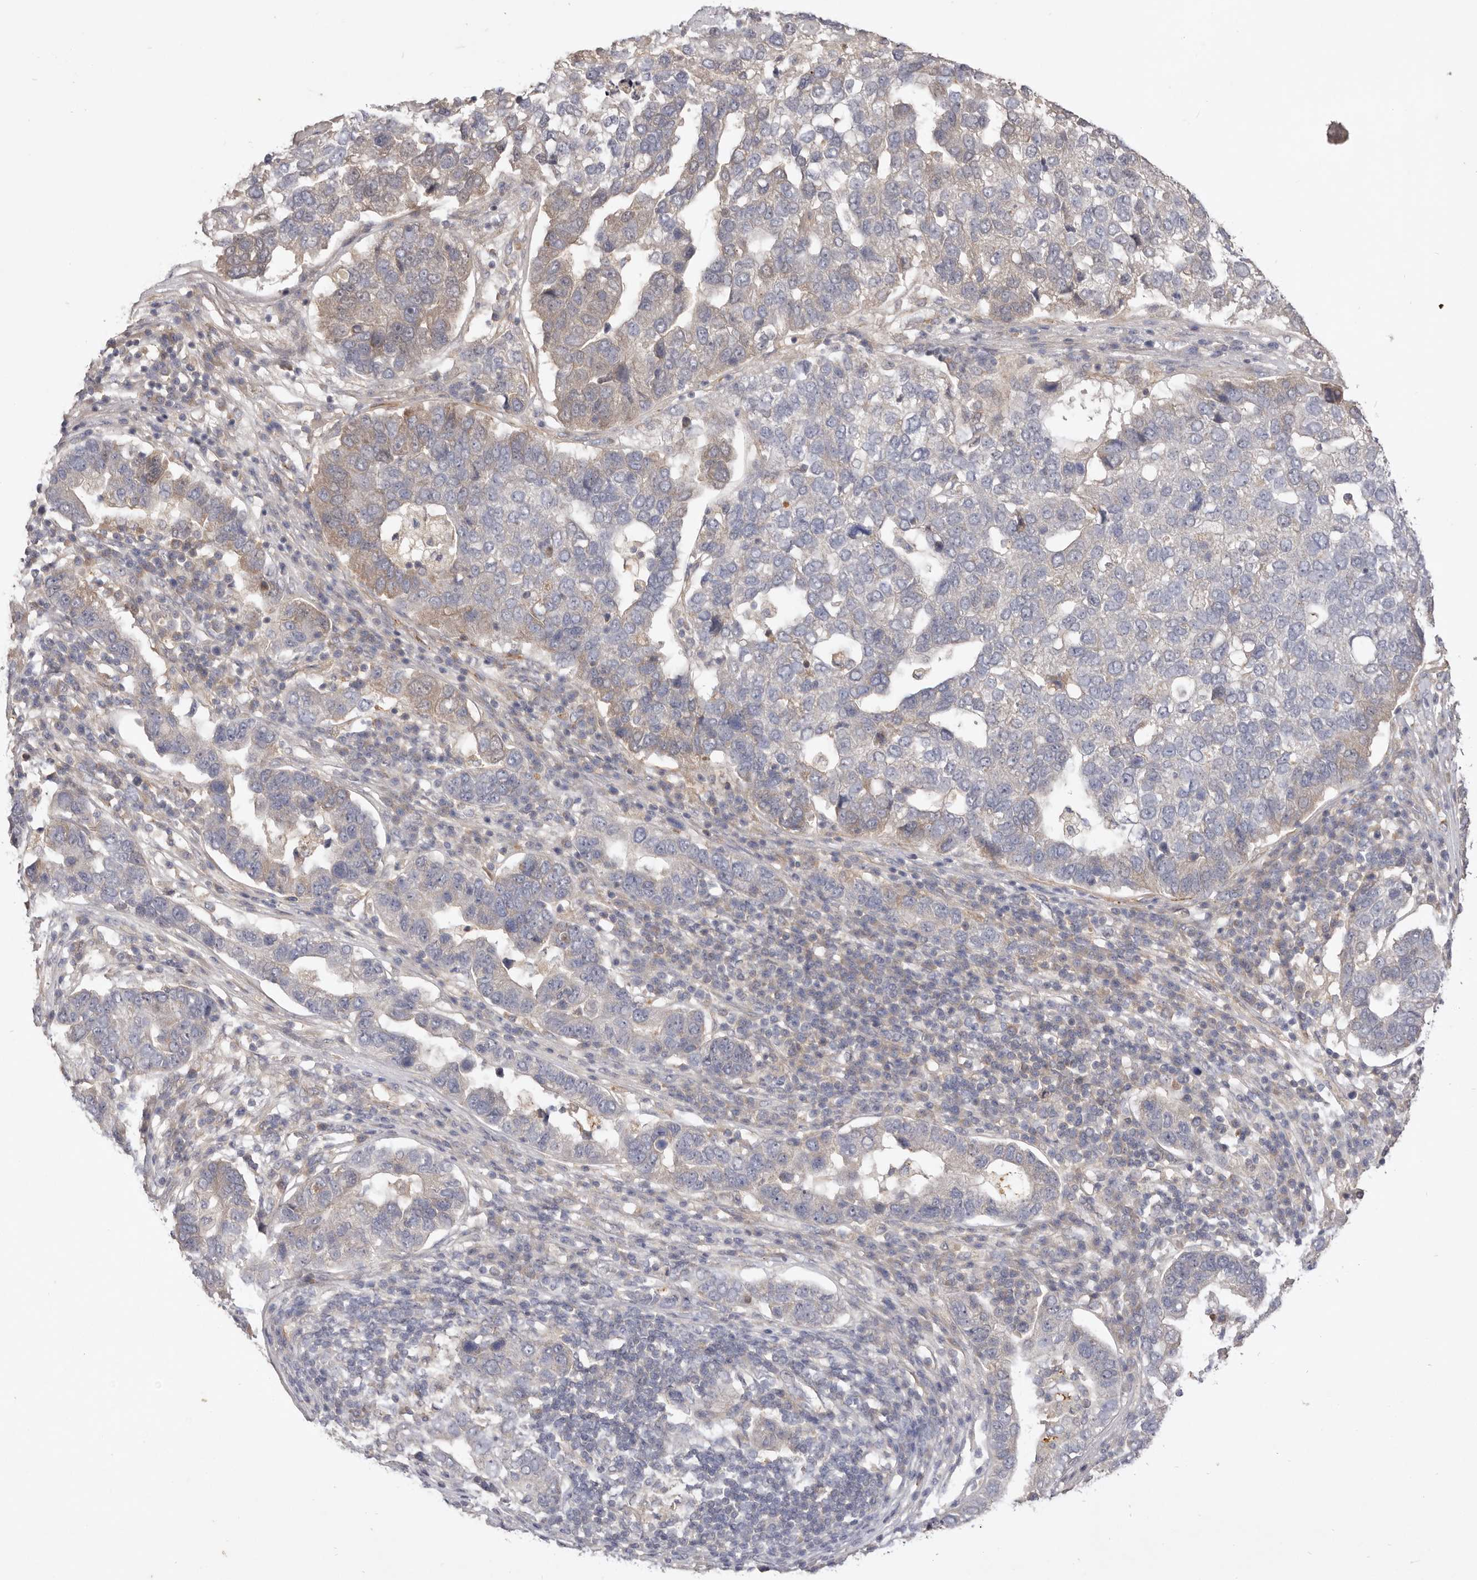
{"staining": {"intensity": "weak", "quantity": "<25%", "location": "cytoplasmic/membranous"}, "tissue": "pancreatic cancer", "cell_type": "Tumor cells", "image_type": "cancer", "snomed": [{"axis": "morphology", "description": "Adenocarcinoma, NOS"}, {"axis": "topography", "description": "Pancreas"}], "caption": "Adenocarcinoma (pancreatic) was stained to show a protein in brown. There is no significant staining in tumor cells.", "gene": "ADAMTS9", "patient": {"sex": "female", "age": 61}}